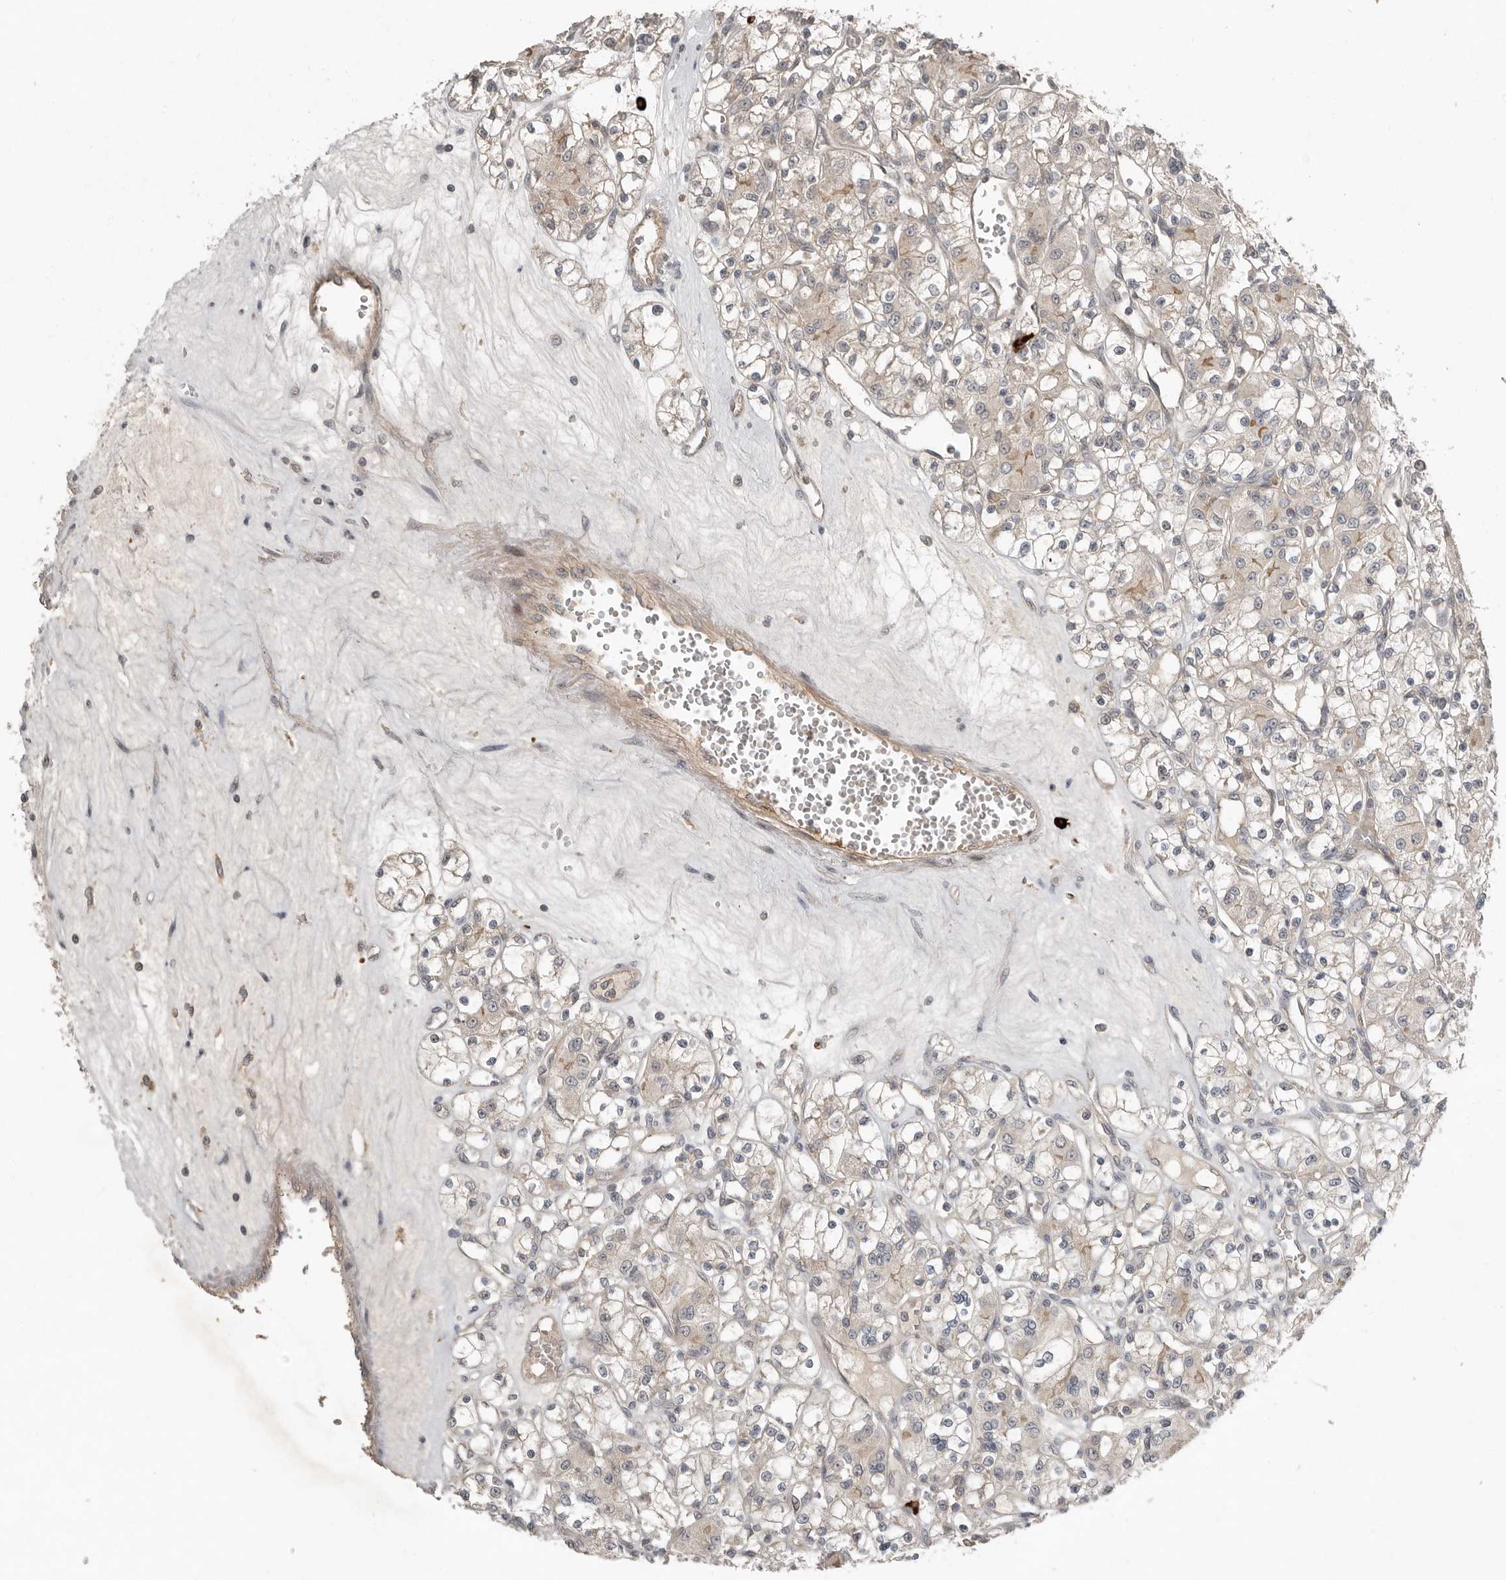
{"staining": {"intensity": "weak", "quantity": "<25%", "location": "cytoplasmic/membranous"}, "tissue": "renal cancer", "cell_type": "Tumor cells", "image_type": "cancer", "snomed": [{"axis": "morphology", "description": "Adenocarcinoma, NOS"}, {"axis": "topography", "description": "Kidney"}], "caption": "A photomicrograph of human adenocarcinoma (renal) is negative for staining in tumor cells.", "gene": "TEAD3", "patient": {"sex": "female", "age": 59}}